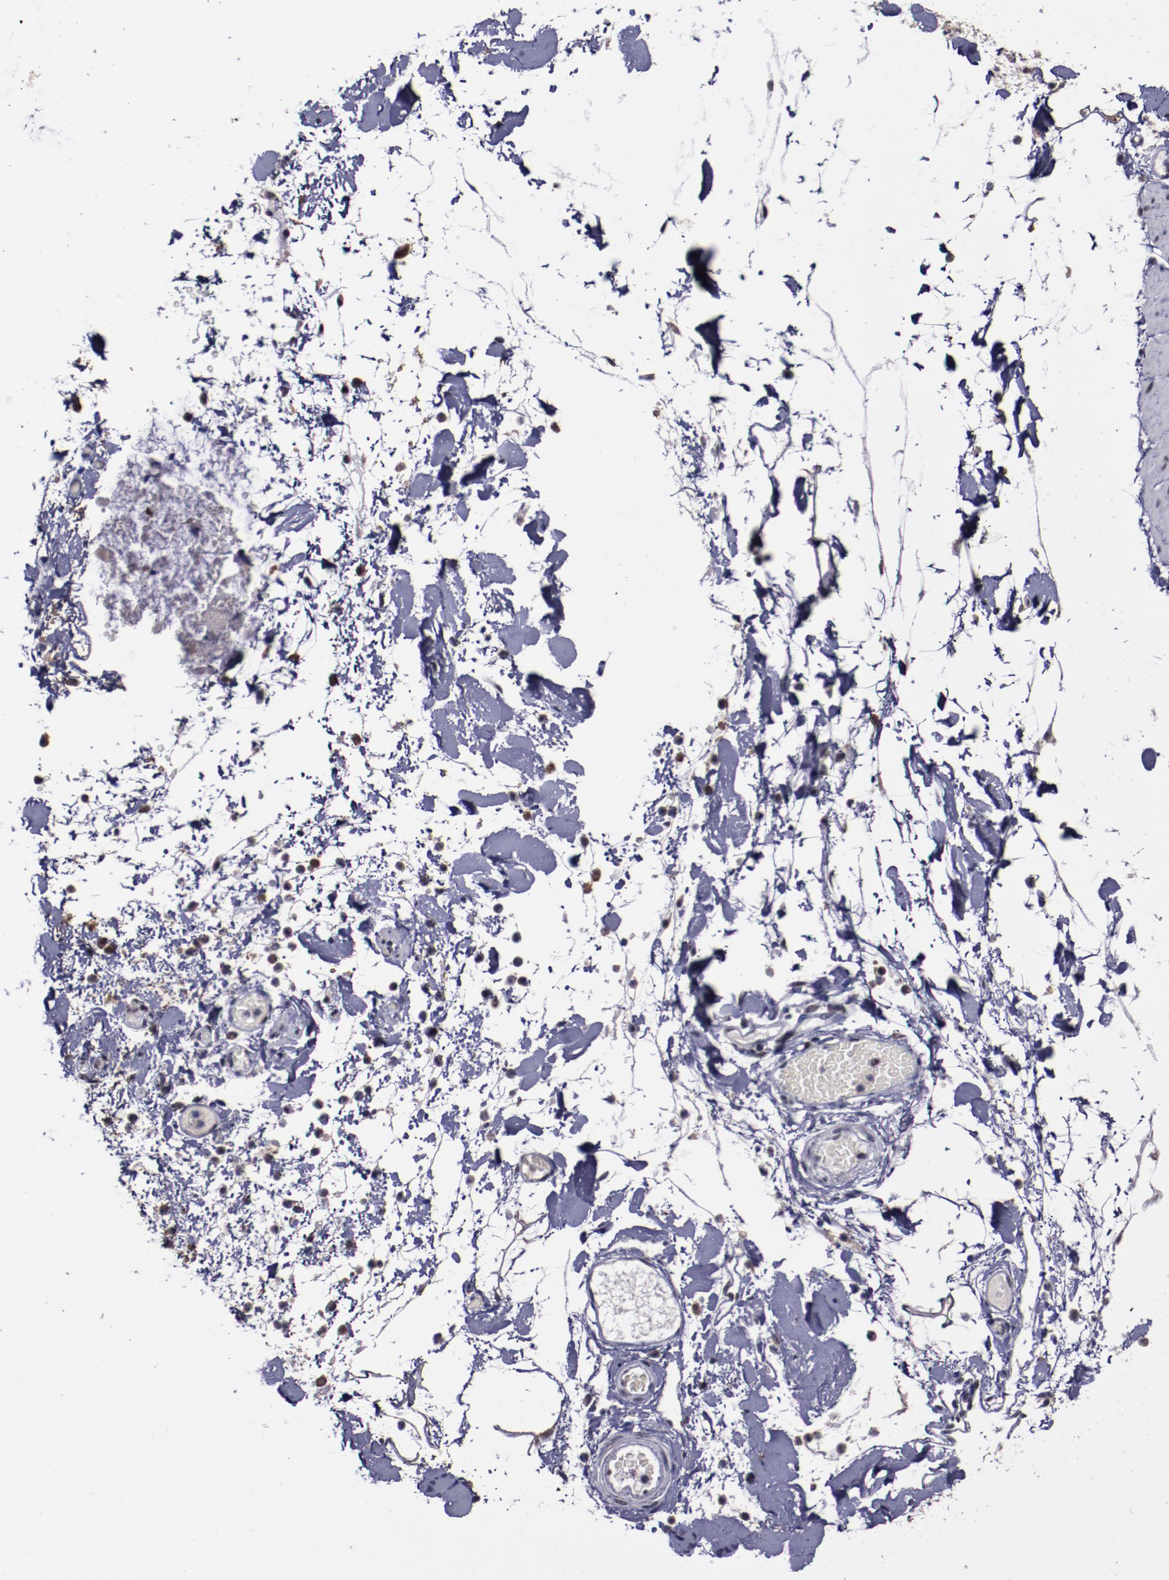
{"staining": {"intensity": "weak", "quantity": ">75%", "location": "nuclear"}, "tissue": "smooth muscle", "cell_type": "Smooth muscle cells", "image_type": "normal", "snomed": [{"axis": "morphology", "description": "Normal tissue, NOS"}, {"axis": "topography", "description": "Smooth muscle"}, {"axis": "topography", "description": "Colon"}], "caption": "This is an image of immunohistochemistry staining of benign smooth muscle, which shows weak positivity in the nuclear of smooth muscle cells.", "gene": "PPP4R3A", "patient": {"sex": "male", "age": 67}}